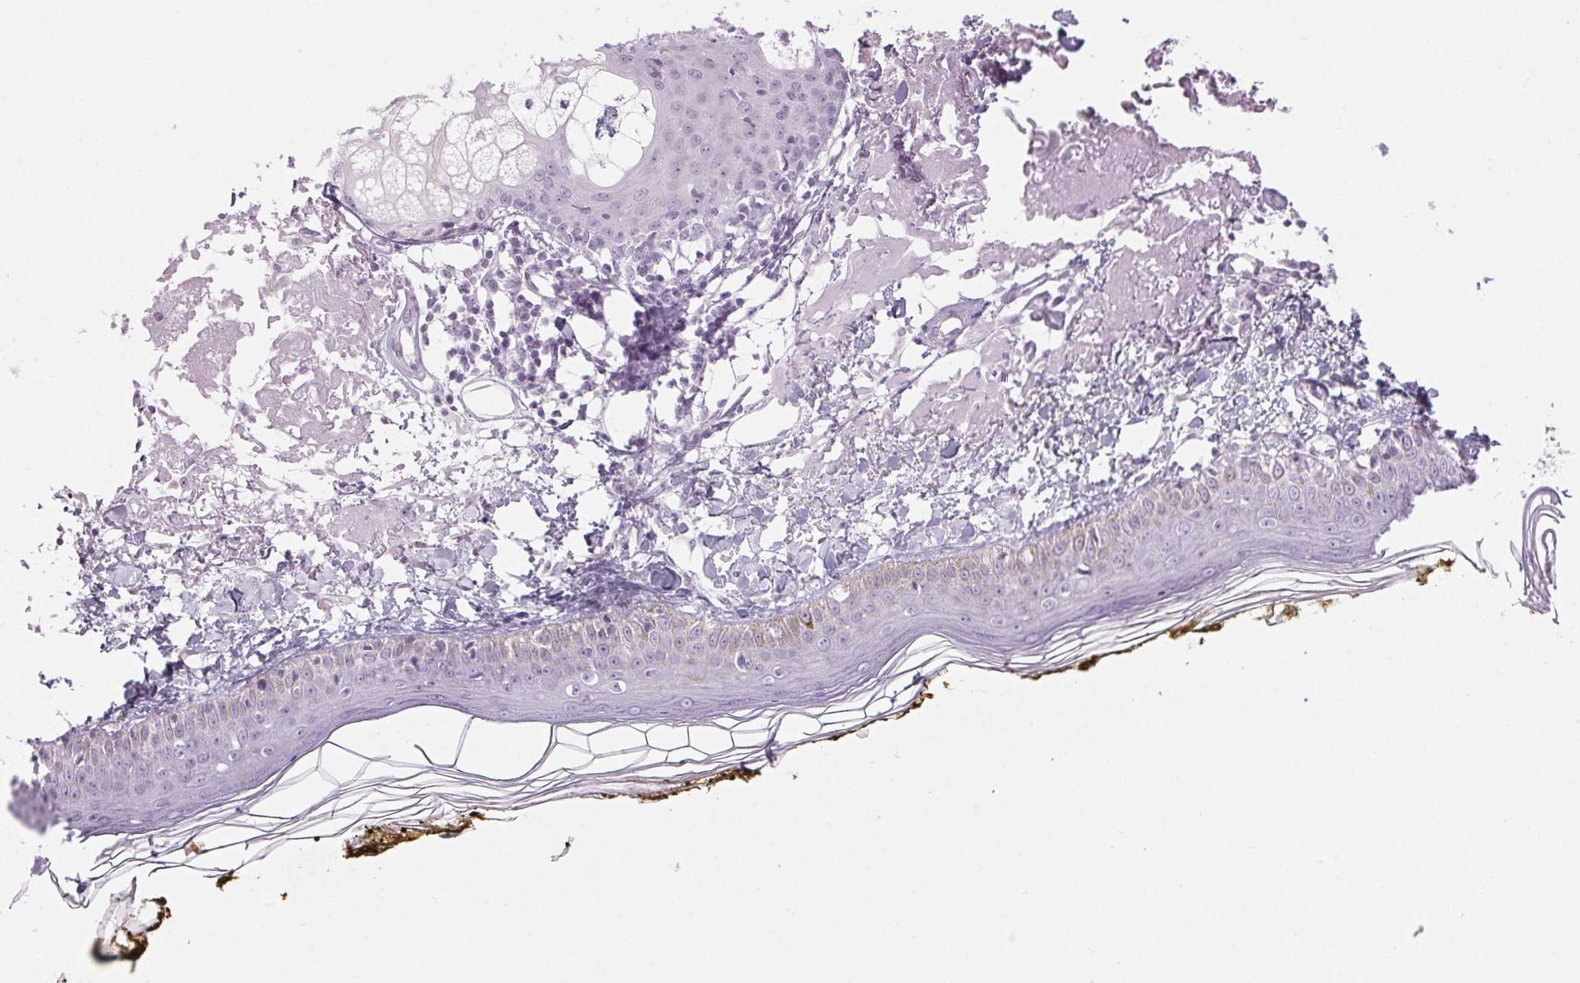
{"staining": {"intensity": "negative", "quantity": "none", "location": "none"}, "tissue": "skin", "cell_type": "Fibroblasts", "image_type": "normal", "snomed": [{"axis": "morphology", "description": "Normal tissue, NOS"}, {"axis": "topography", "description": "Skin"}], "caption": "DAB (3,3'-diaminobenzidine) immunohistochemical staining of benign skin reveals no significant staining in fibroblasts.", "gene": "LRP2", "patient": {"sex": "male", "age": 76}}